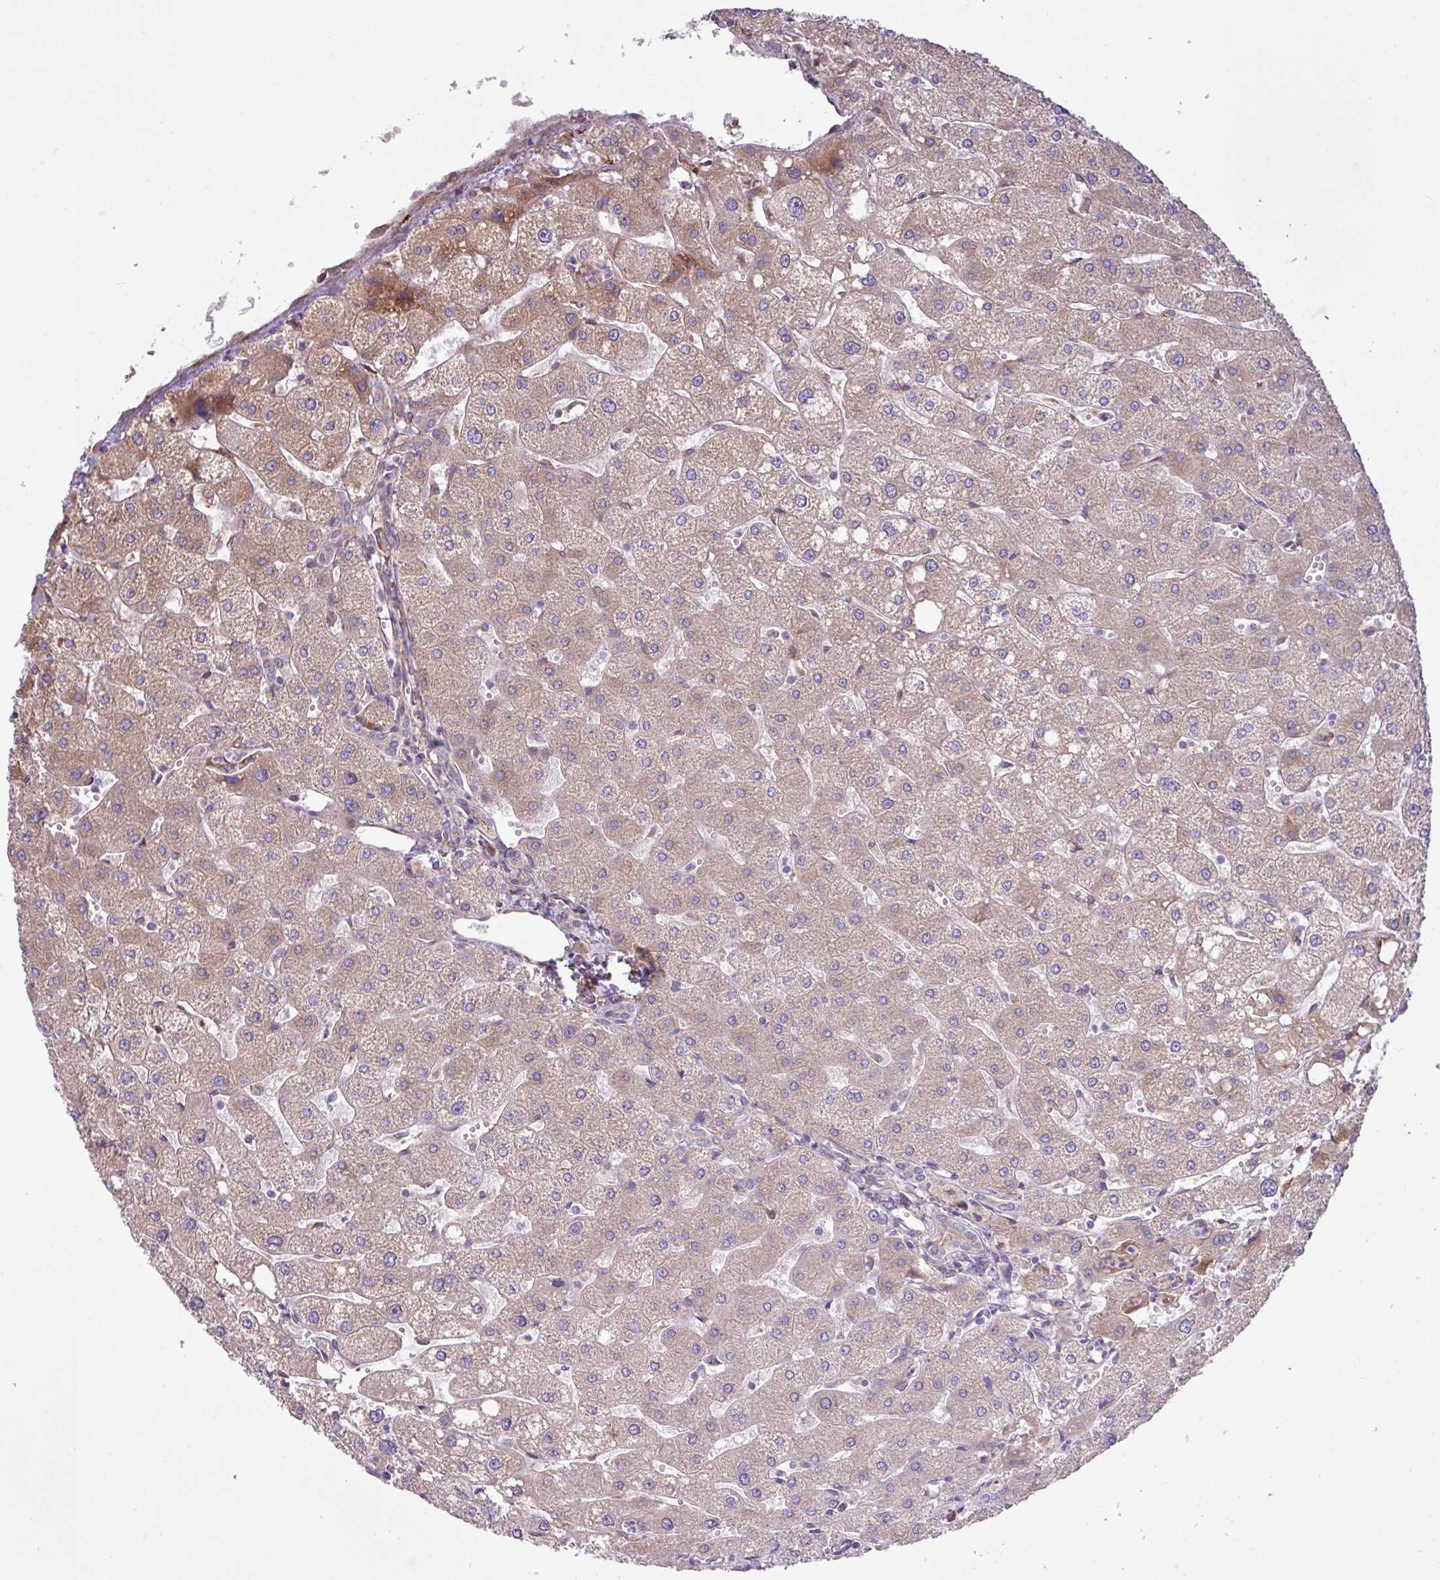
{"staining": {"intensity": "negative", "quantity": "none", "location": "none"}, "tissue": "liver", "cell_type": "Cholangiocytes", "image_type": "normal", "snomed": [{"axis": "morphology", "description": "Normal tissue, NOS"}, {"axis": "topography", "description": "Liver"}], "caption": "IHC of benign human liver reveals no expression in cholangiocytes. (DAB (3,3'-diaminobenzidine) immunohistochemistry (IHC) visualized using brightfield microscopy, high magnification).", "gene": "MEGF6", "patient": {"sex": "male", "age": 67}}